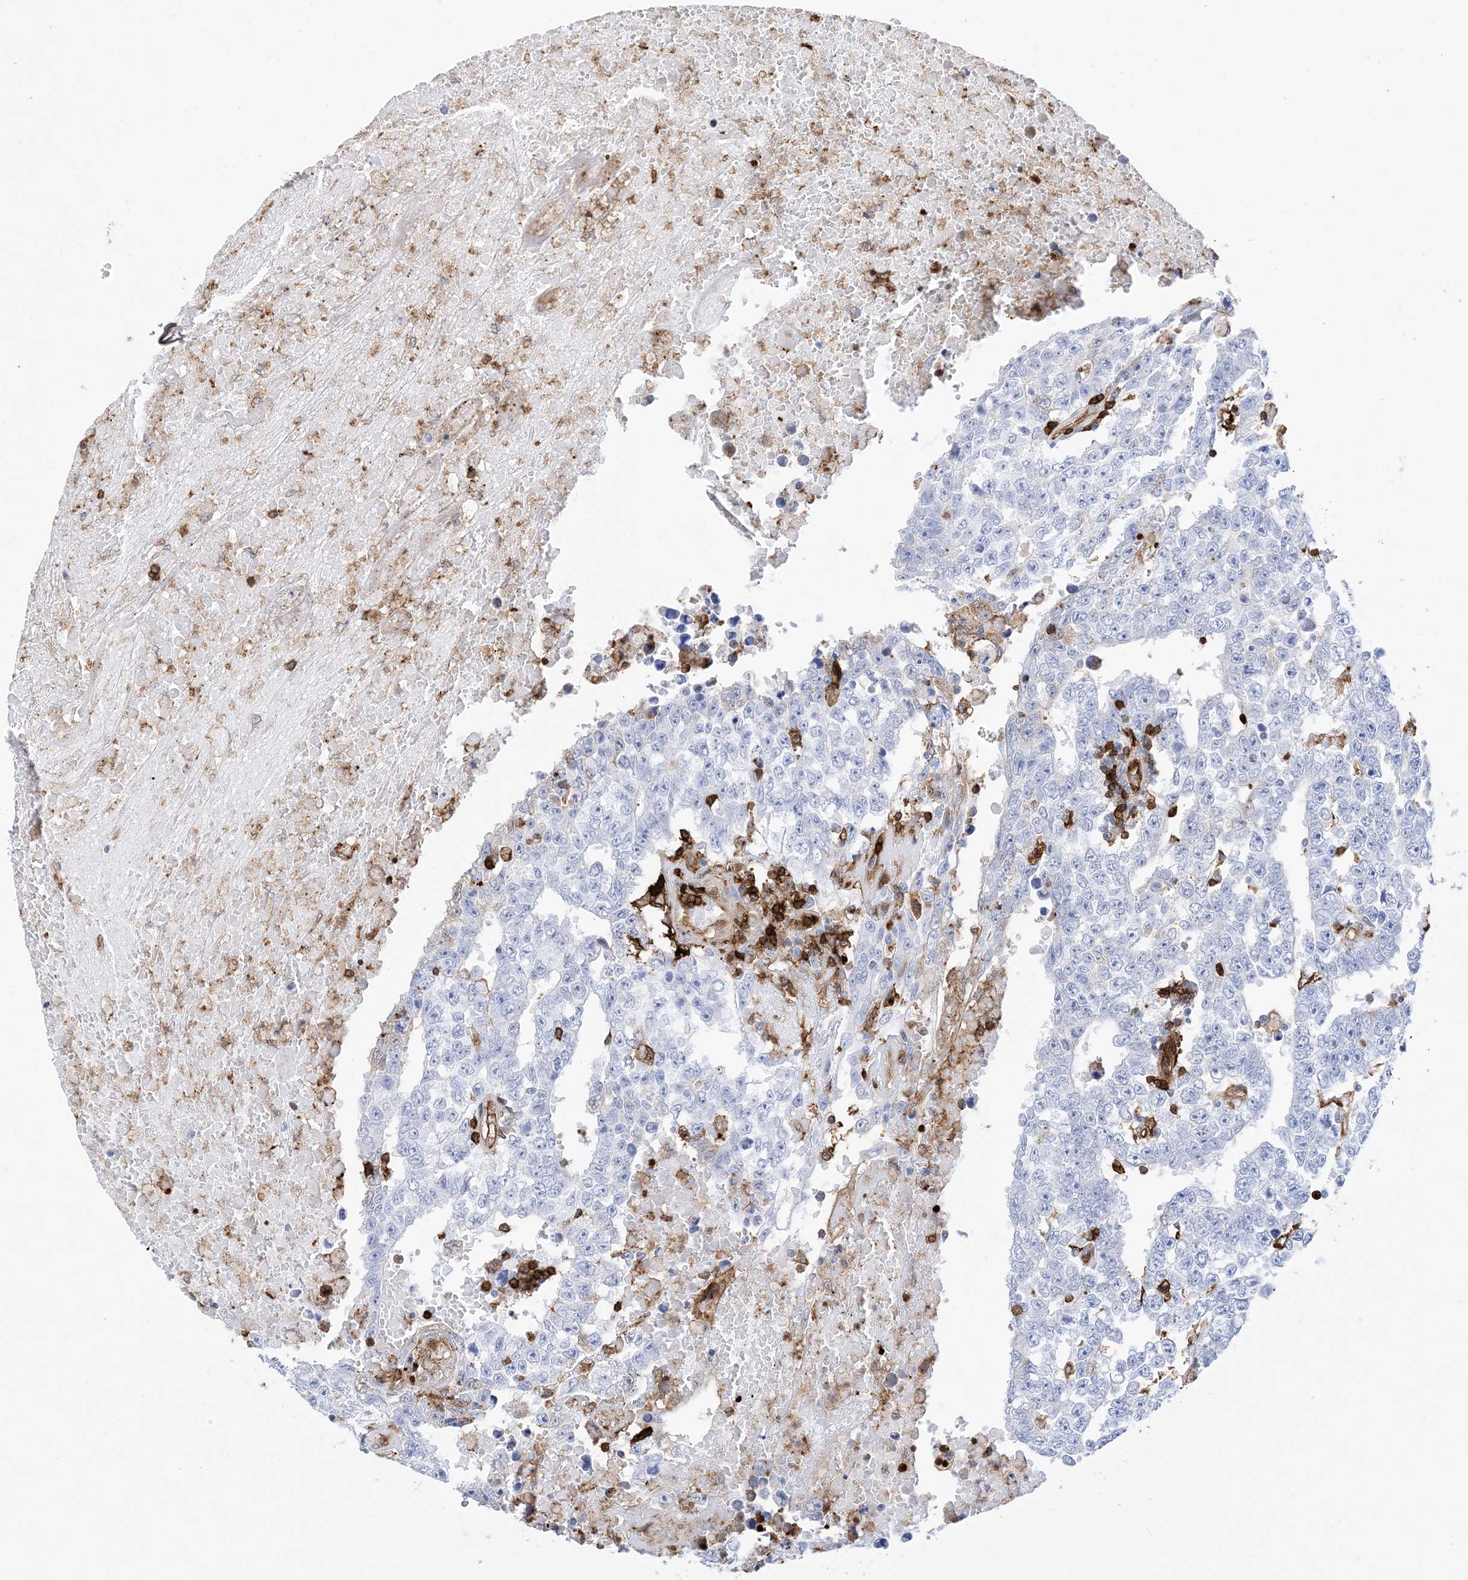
{"staining": {"intensity": "negative", "quantity": "none", "location": "none"}, "tissue": "testis cancer", "cell_type": "Tumor cells", "image_type": "cancer", "snomed": [{"axis": "morphology", "description": "Carcinoma, Embryonal, NOS"}, {"axis": "topography", "description": "Testis"}], "caption": "Immunohistochemical staining of embryonal carcinoma (testis) displays no significant staining in tumor cells.", "gene": "ANXA1", "patient": {"sex": "male", "age": 25}}